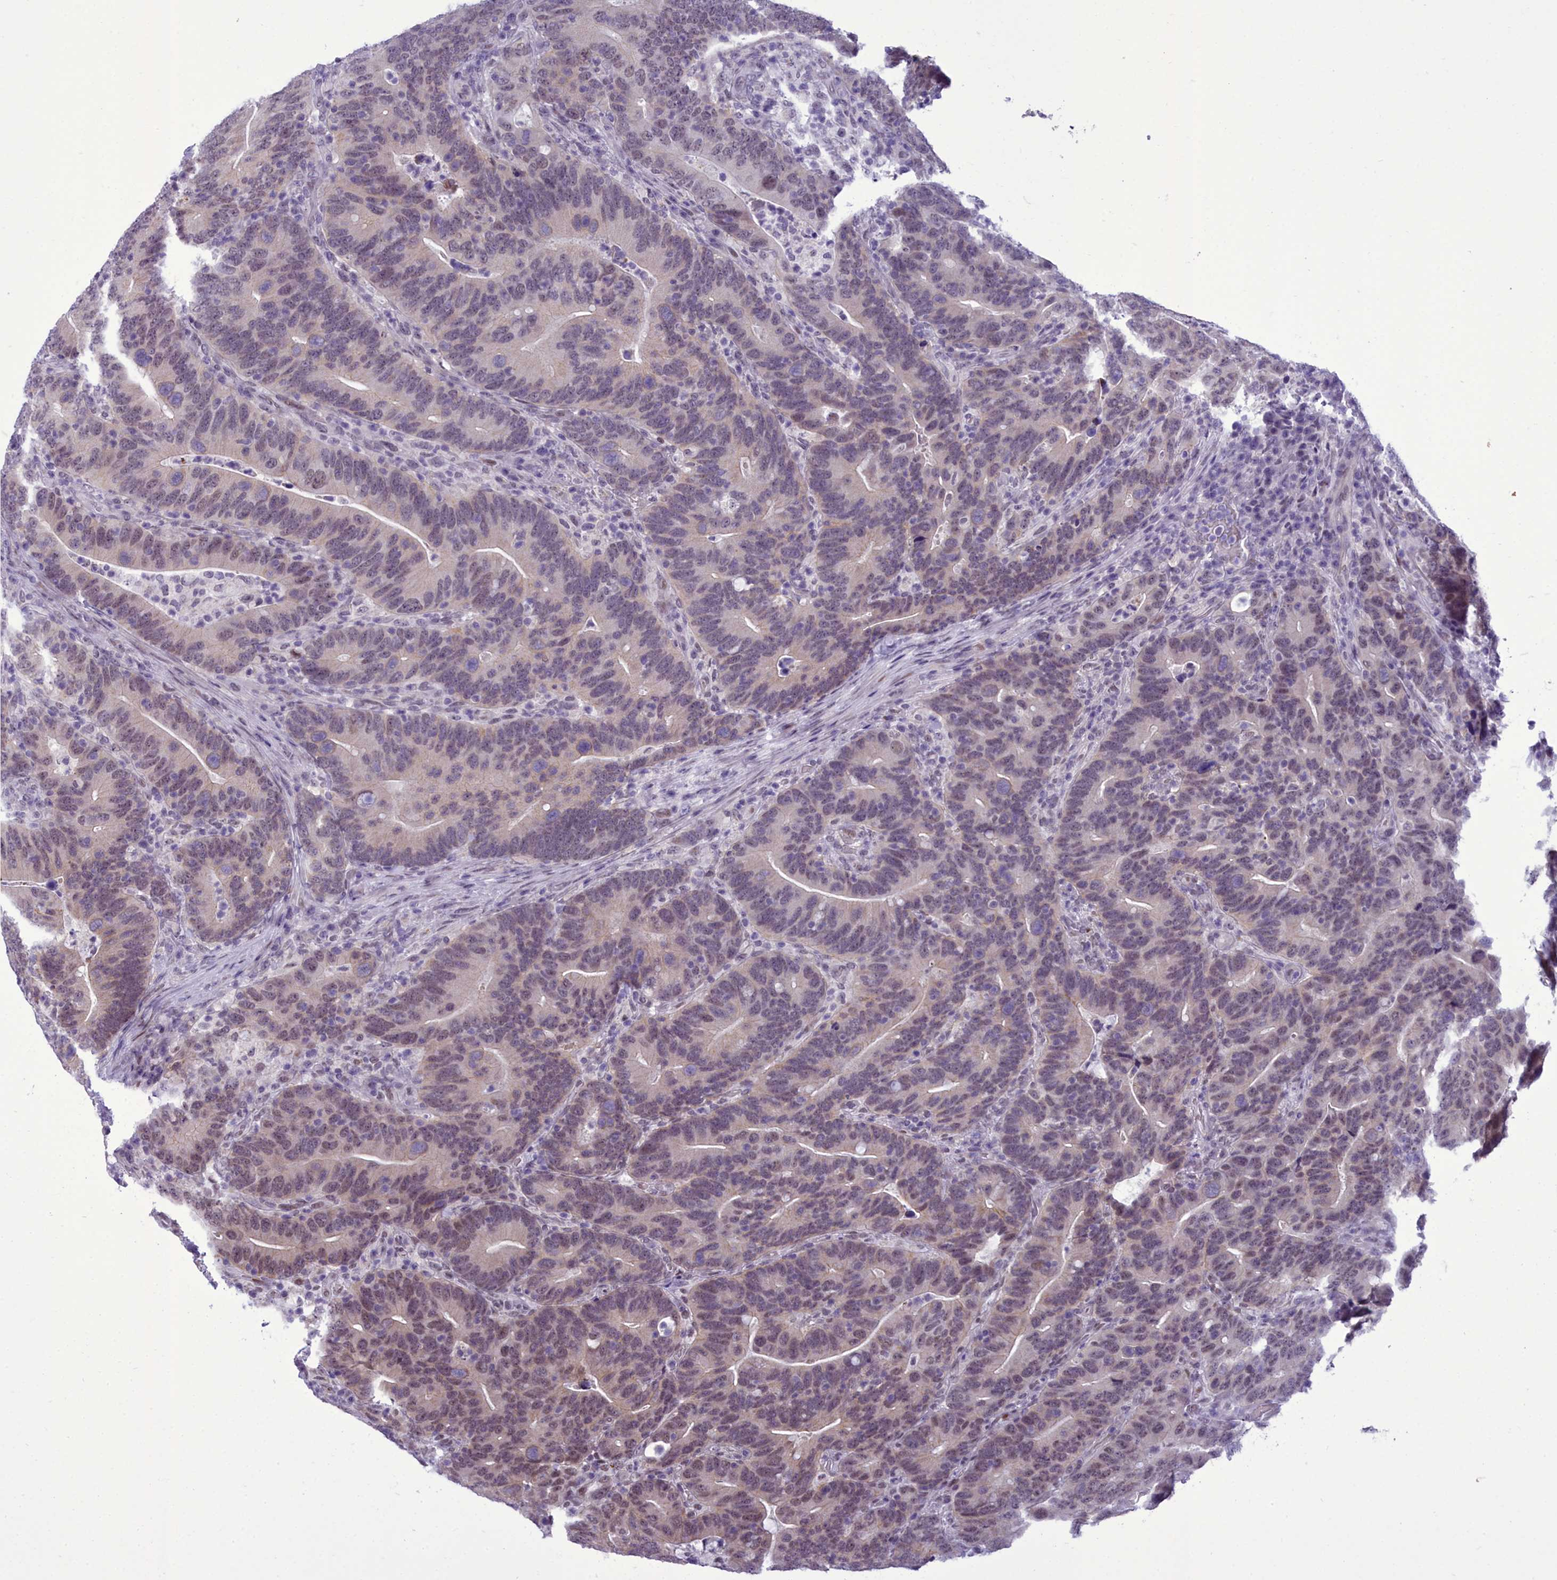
{"staining": {"intensity": "moderate", "quantity": "25%-75%", "location": "nuclear"}, "tissue": "colorectal cancer", "cell_type": "Tumor cells", "image_type": "cancer", "snomed": [{"axis": "morphology", "description": "Adenocarcinoma, NOS"}, {"axis": "topography", "description": "Colon"}], "caption": "An IHC image of neoplastic tissue is shown. Protein staining in brown highlights moderate nuclear positivity in colorectal cancer within tumor cells. The staining is performed using DAB (3,3'-diaminobenzidine) brown chromogen to label protein expression. The nuclei are counter-stained blue using hematoxylin.", "gene": "CEACAM19", "patient": {"sex": "female", "age": 66}}